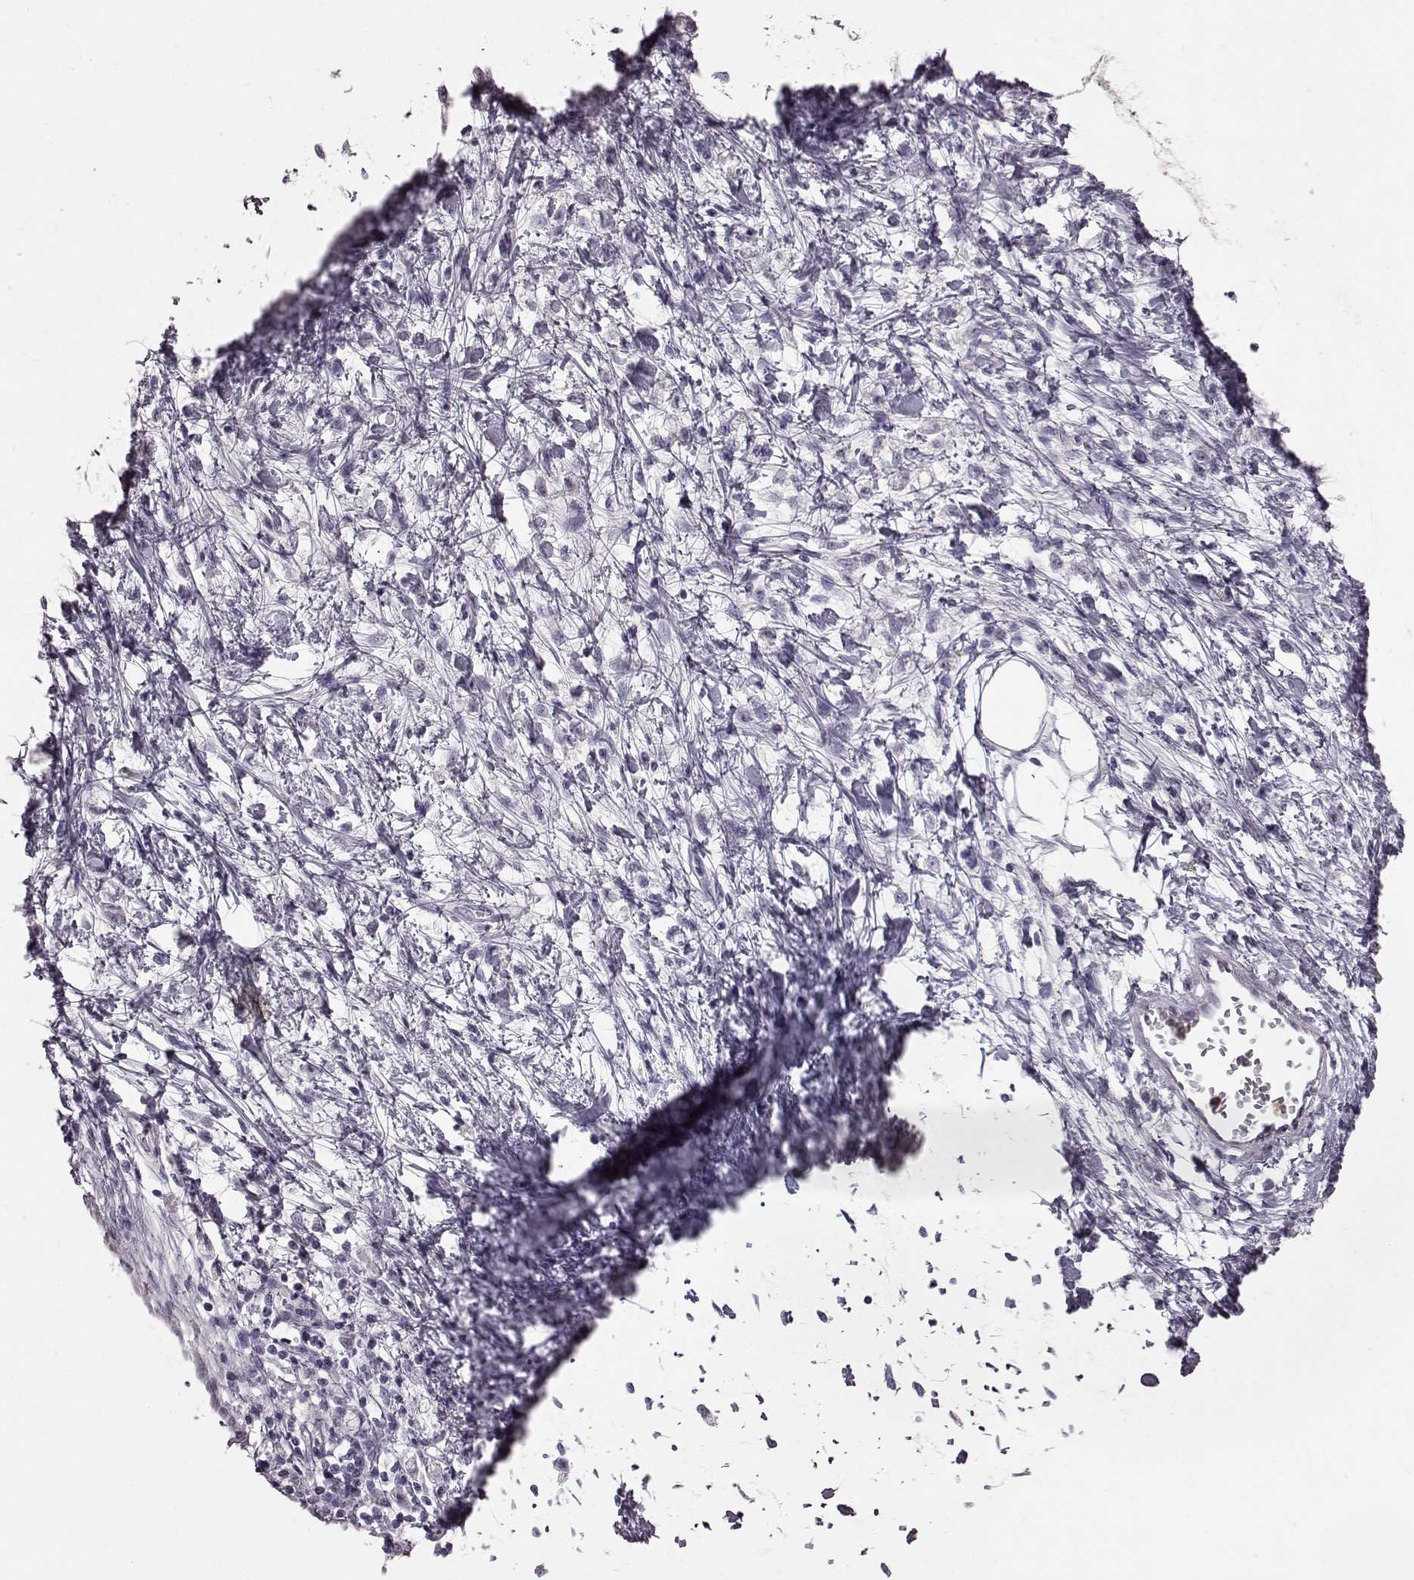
{"staining": {"intensity": "negative", "quantity": "none", "location": "none"}, "tissue": "stomach cancer", "cell_type": "Tumor cells", "image_type": "cancer", "snomed": [{"axis": "morphology", "description": "Adenocarcinoma, NOS"}, {"axis": "topography", "description": "Stomach"}], "caption": "This histopathology image is of stomach adenocarcinoma stained with IHC to label a protein in brown with the nuclei are counter-stained blue. There is no positivity in tumor cells.", "gene": "FUT4", "patient": {"sex": "female", "age": 60}}